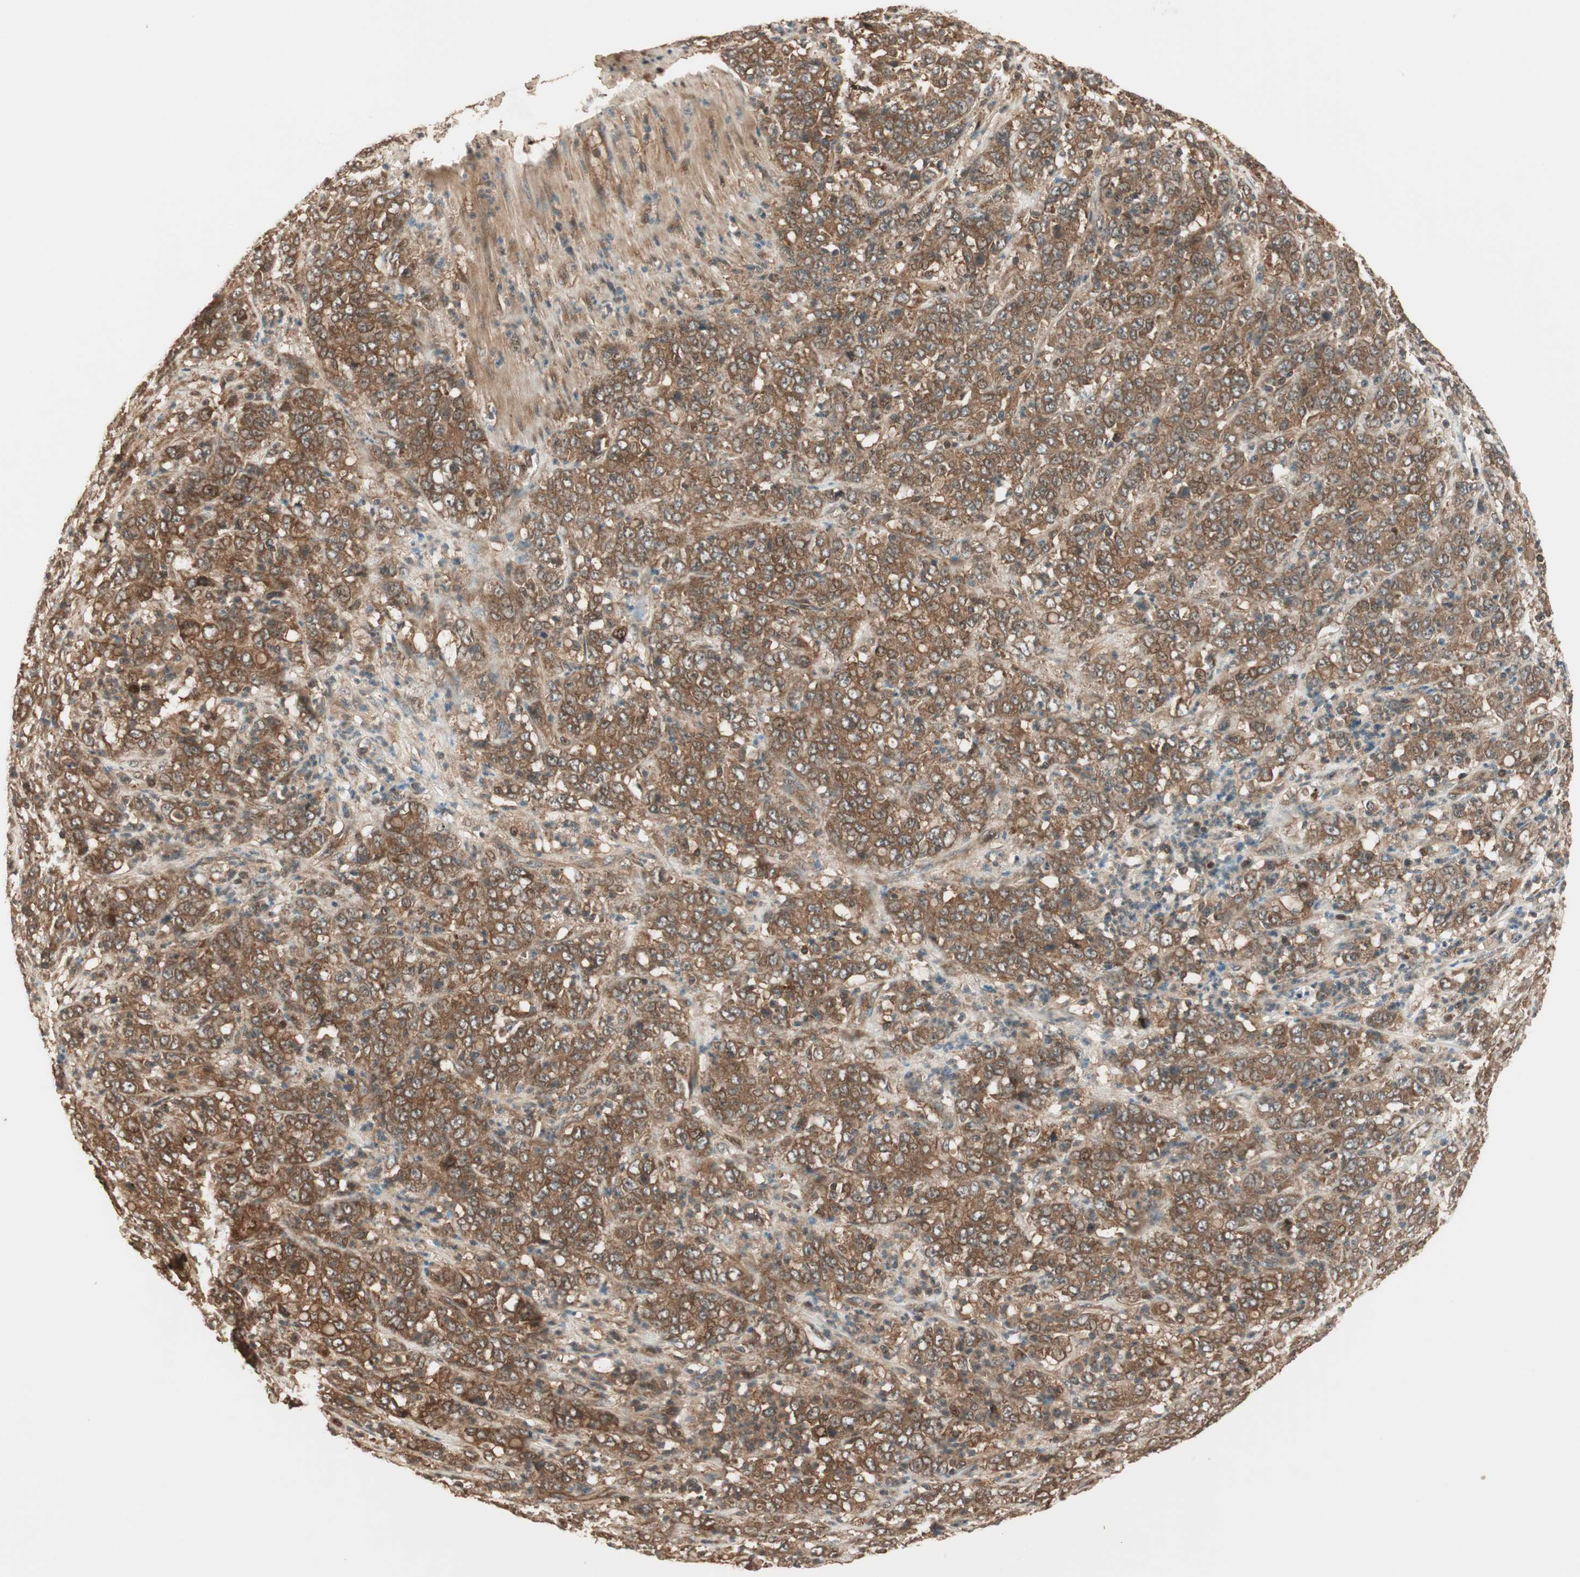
{"staining": {"intensity": "strong", "quantity": ">75%", "location": "cytoplasmic/membranous"}, "tissue": "stomach cancer", "cell_type": "Tumor cells", "image_type": "cancer", "snomed": [{"axis": "morphology", "description": "Adenocarcinoma, NOS"}, {"axis": "topography", "description": "Stomach, lower"}], "caption": "Brown immunohistochemical staining in stomach adenocarcinoma demonstrates strong cytoplasmic/membranous staining in approximately >75% of tumor cells.", "gene": "CNOT4", "patient": {"sex": "female", "age": 71}}